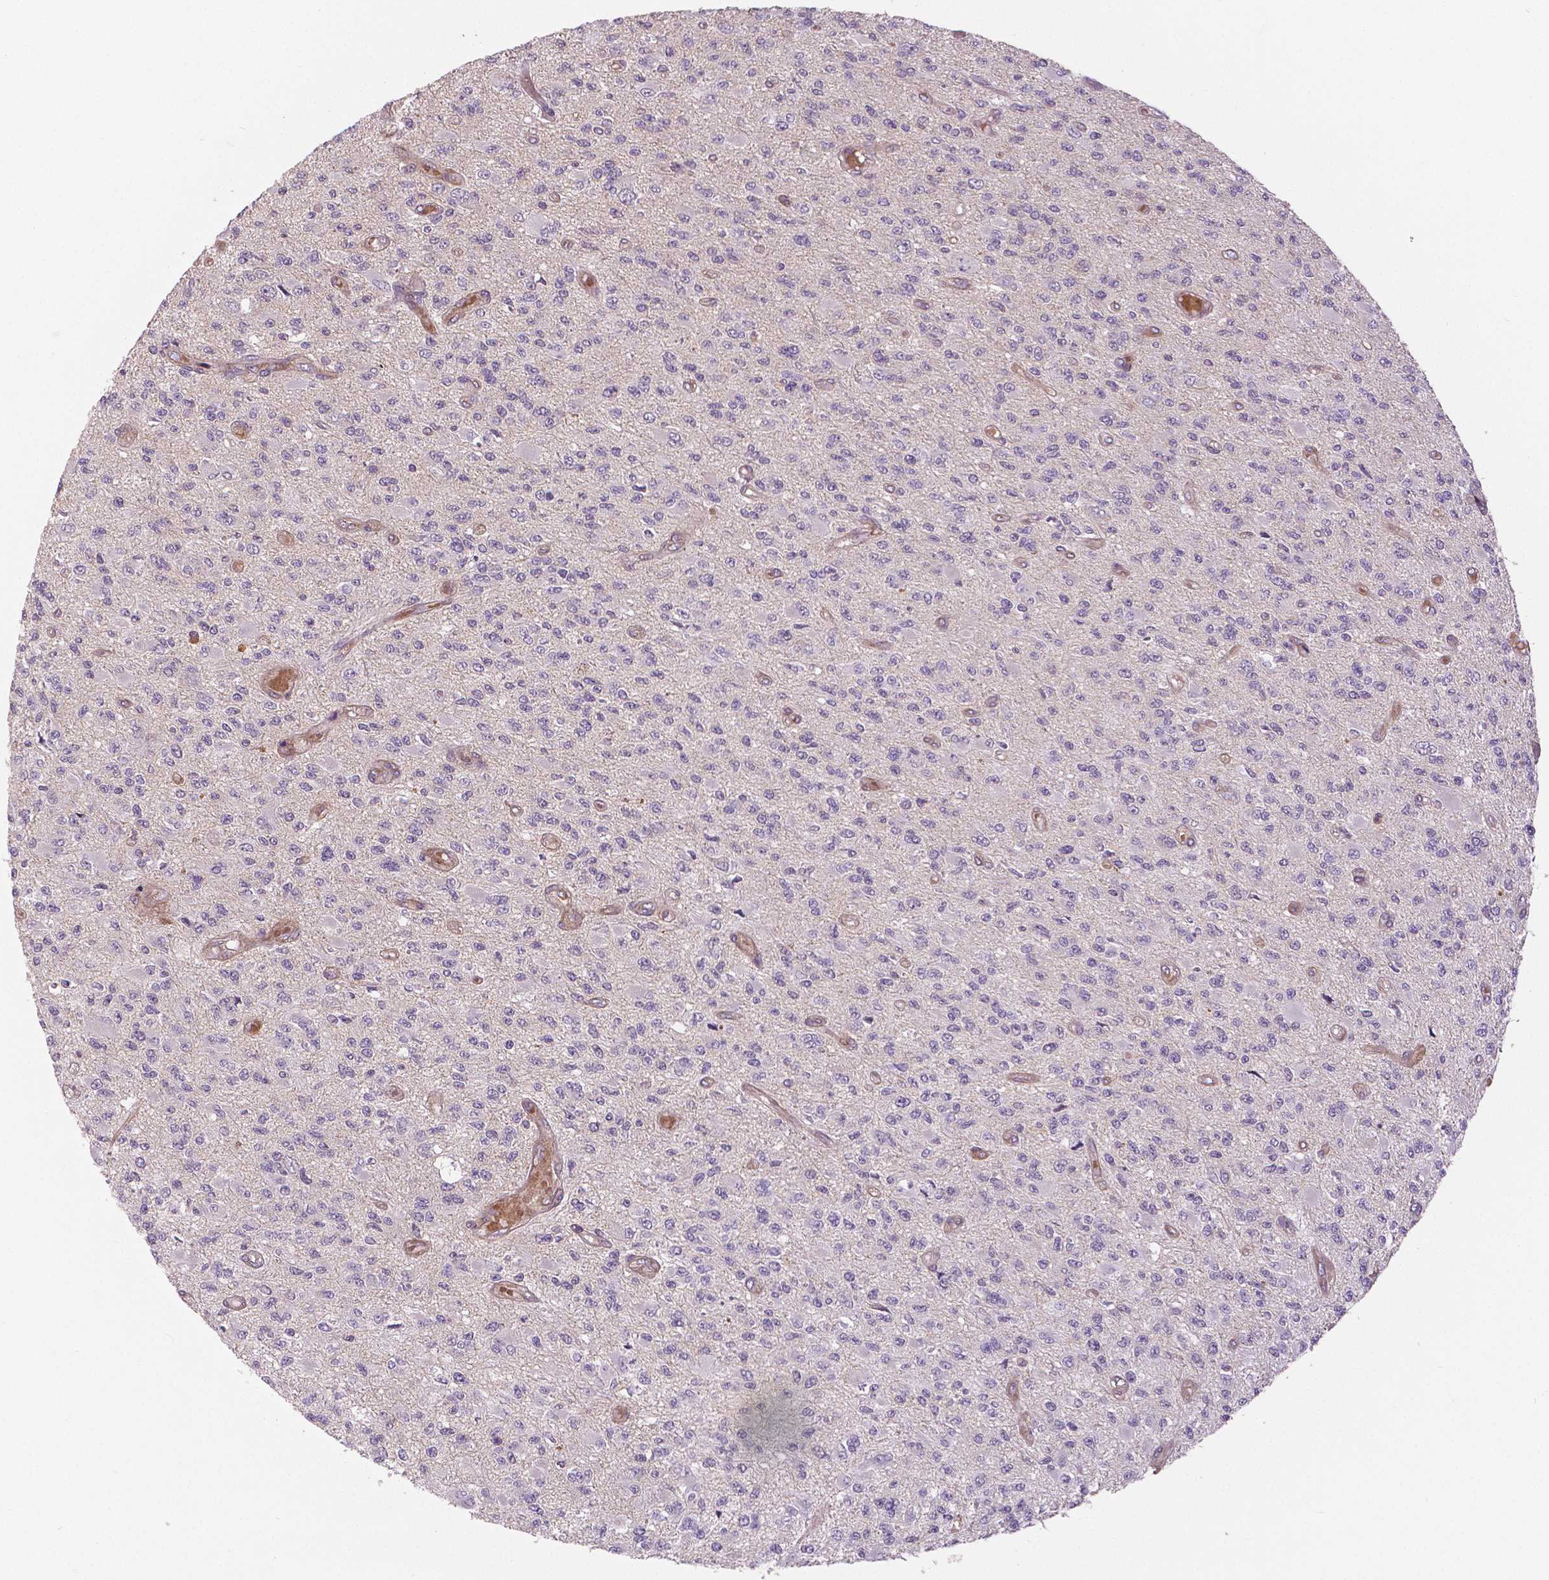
{"staining": {"intensity": "negative", "quantity": "none", "location": "none"}, "tissue": "glioma", "cell_type": "Tumor cells", "image_type": "cancer", "snomed": [{"axis": "morphology", "description": "Glioma, malignant, High grade"}, {"axis": "topography", "description": "Brain"}], "caption": "DAB immunohistochemical staining of human glioma exhibits no significant expression in tumor cells.", "gene": "FLT1", "patient": {"sex": "female", "age": 63}}